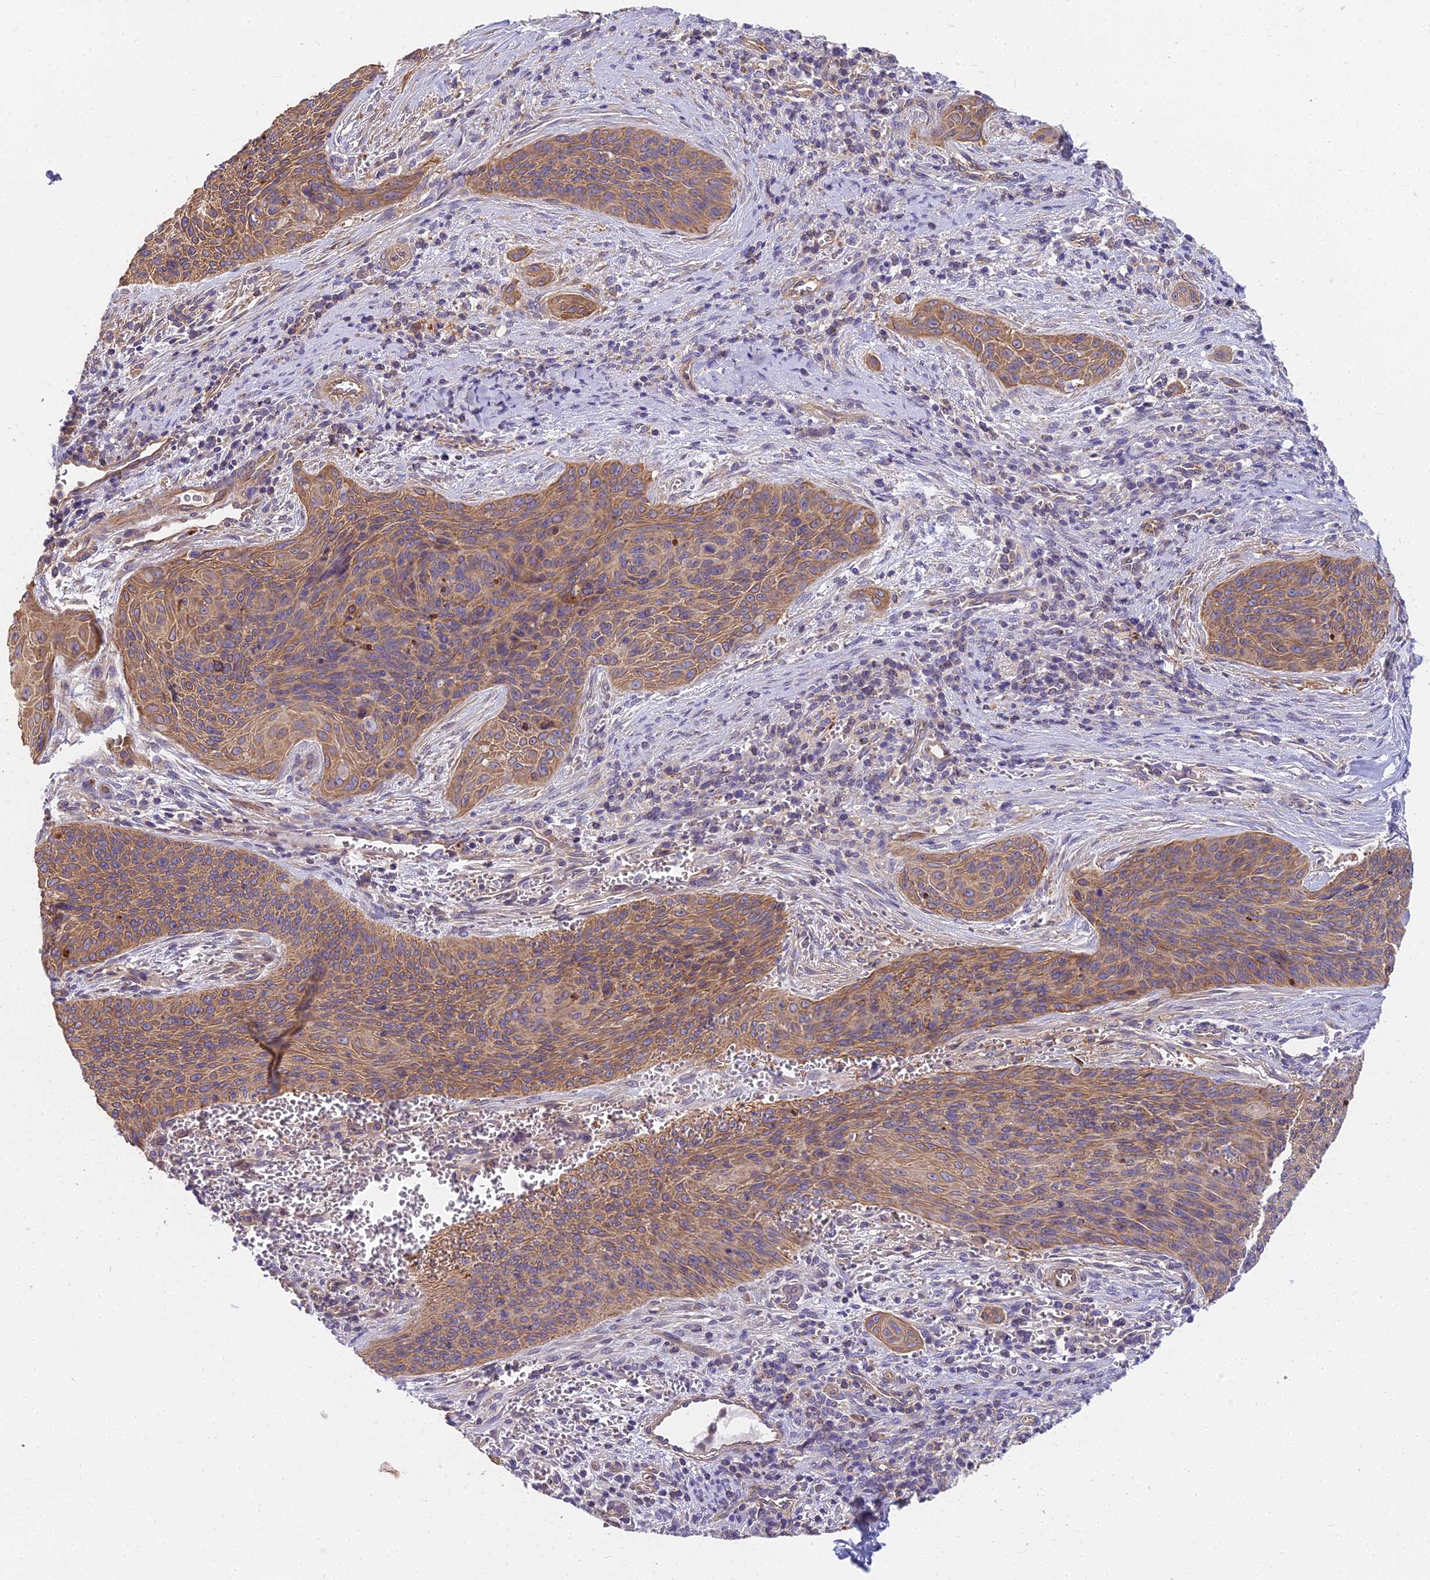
{"staining": {"intensity": "moderate", "quantity": ">75%", "location": "cytoplasmic/membranous"}, "tissue": "cervical cancer", "cell_type": "Tumor cells", "image_type": "cancer", "snomed": [{"axis": "morphology", "description": "Squamous cell carcinoma, NOS"}, {"axis": "topography", "description": "Cervix"}], "caption": "The immunohistochemical stain labels moderate cytoplasmic/membranous positivity in tumor cells of cervical squamous cell carcinoma tissue.", "gene": "HLA-DOA", "patient": {"sex": "female", "age": 55}}